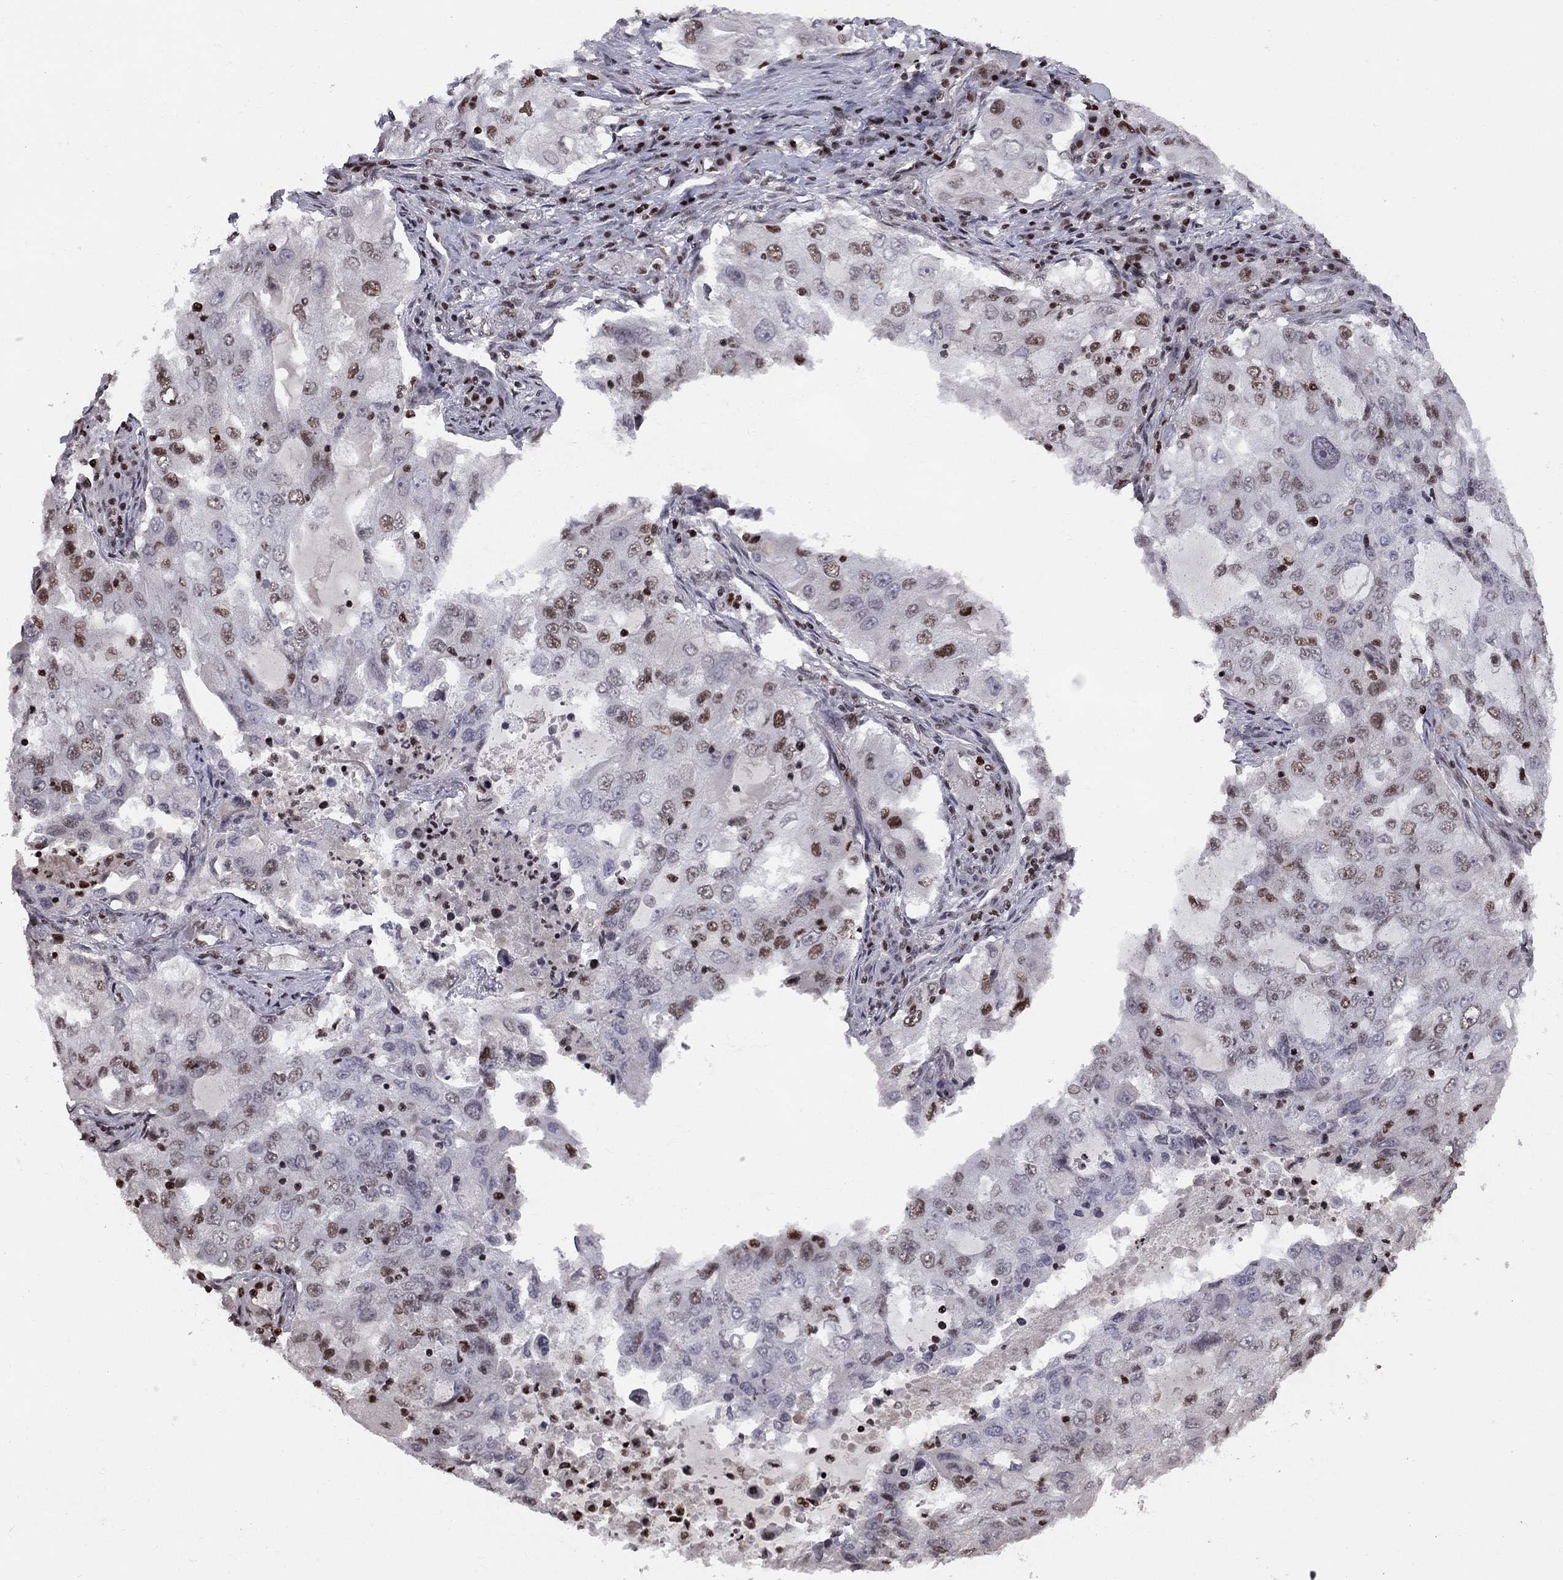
{"staining": {"intensity": "strong", "quantity": "<25%", "location": "nuclear"}, "tissue": "lung cancer", "cell_type": "Tumor cells", "image_type": "cancer", "snomed": [{"axis": "morphology", "description": "Adenocarcinoma, NOS"}, {"axis": "topography", "description": "Lung"}], "caption": "Protein expression analysis of human lung cancer reveals strong nuclear staining in about <25% of tumor cells.", "gene": "RNASEH2C", "patient": {"sex": "female", "age": 61}}